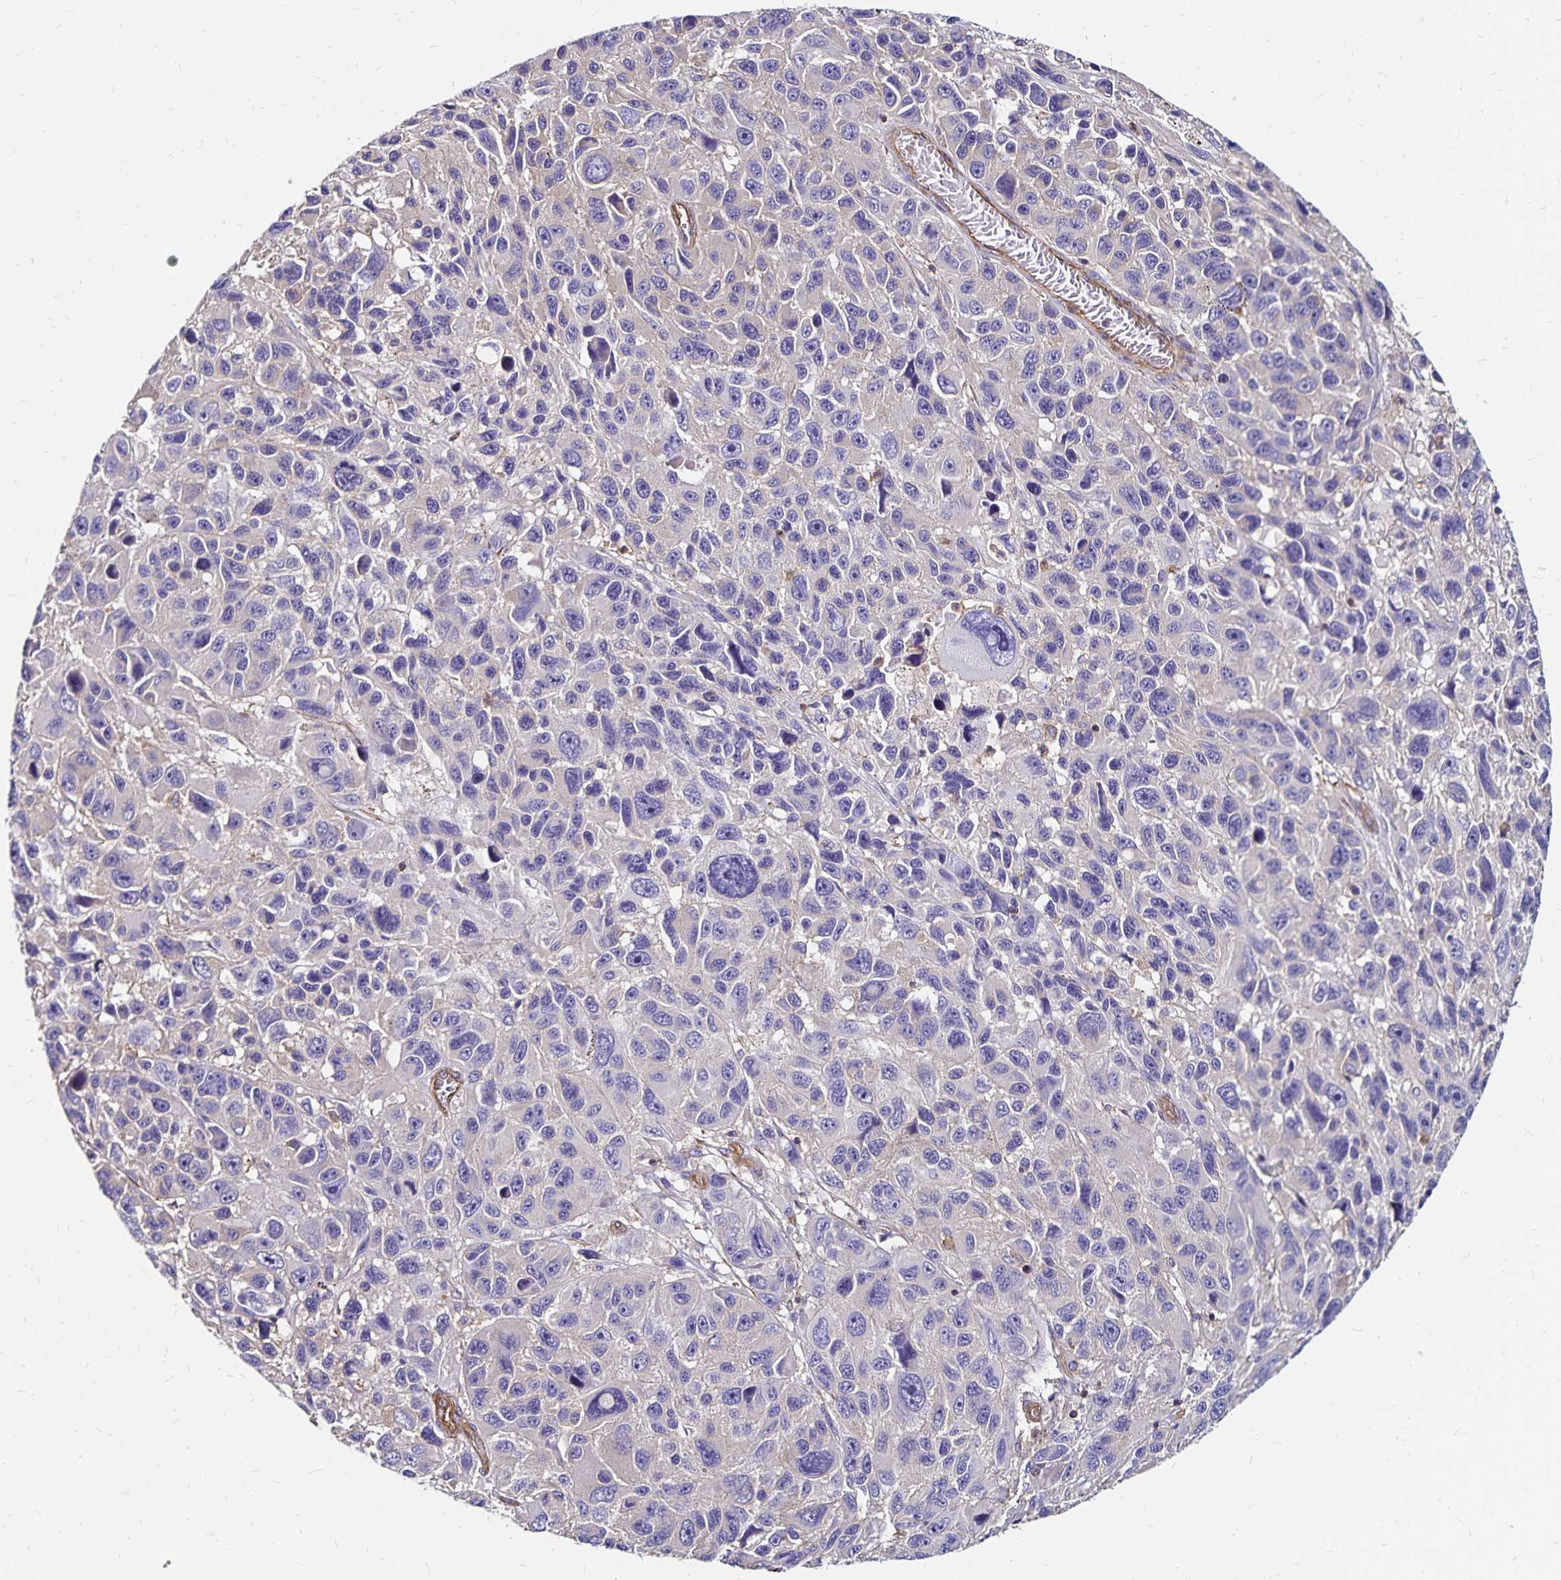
{"staining": {"intensity": "negative", "quantity": "none", "location": "none"}, "tissue": "melanoma", "cell_type": "Tumor cells", "image_type": "cancer", "snomed": [{"axis": "morphology", "description": "Malignant melanoma, NOS"}, {"axis": "topography", "description": "Skin"}], "caption": "Protein analysis of malignant melanoma demonstrates no significant staining in tumor cells. (Stains: DAB (3,3'-diaminobenzidine) immunohistochemistry (IHC) with hematoxylin counter stain, Microscopy: brightfield microscopy at high magnification).", "gene": "RPRML", "patient": {"sex": "male", "age": 53}}